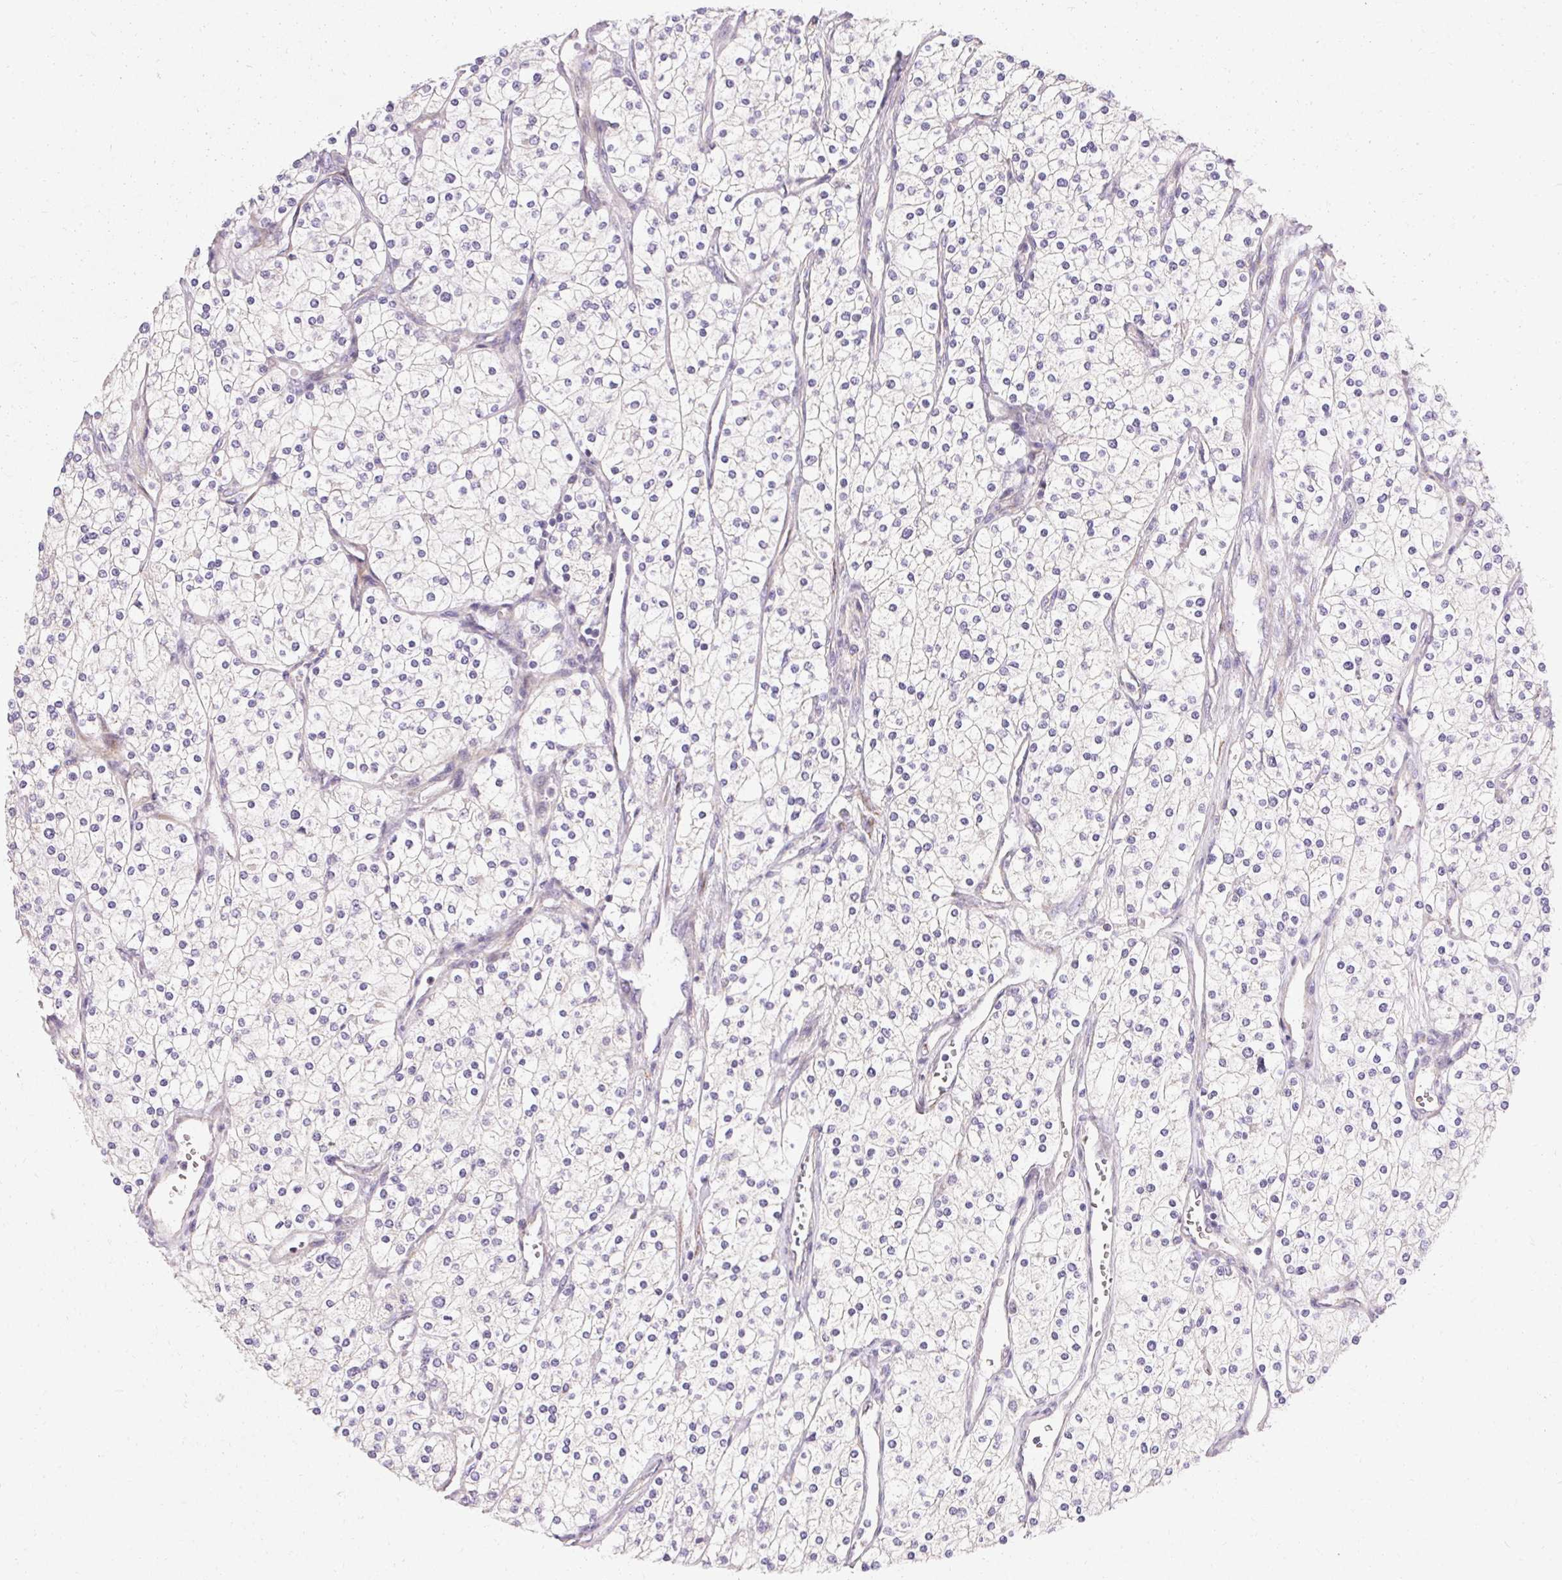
{"staining": {"intensity": "negative", "quantity": "none", "location": "none"}, "tissue": "renal cancer", "cell_type": "Tumor cells", "image_type": "cancer", "snomed": [{"axis": "morphology", "description": "Adenocarcinoma, NOS"}, {"axis": "topography", "description": "Kidney"}], "caption": "The photomicrograph exhibits no staining of tumor cells in adenocarcinoma (renal).", "gene": "TRIP13", "patient": {"sex": "male", "age": 80}}